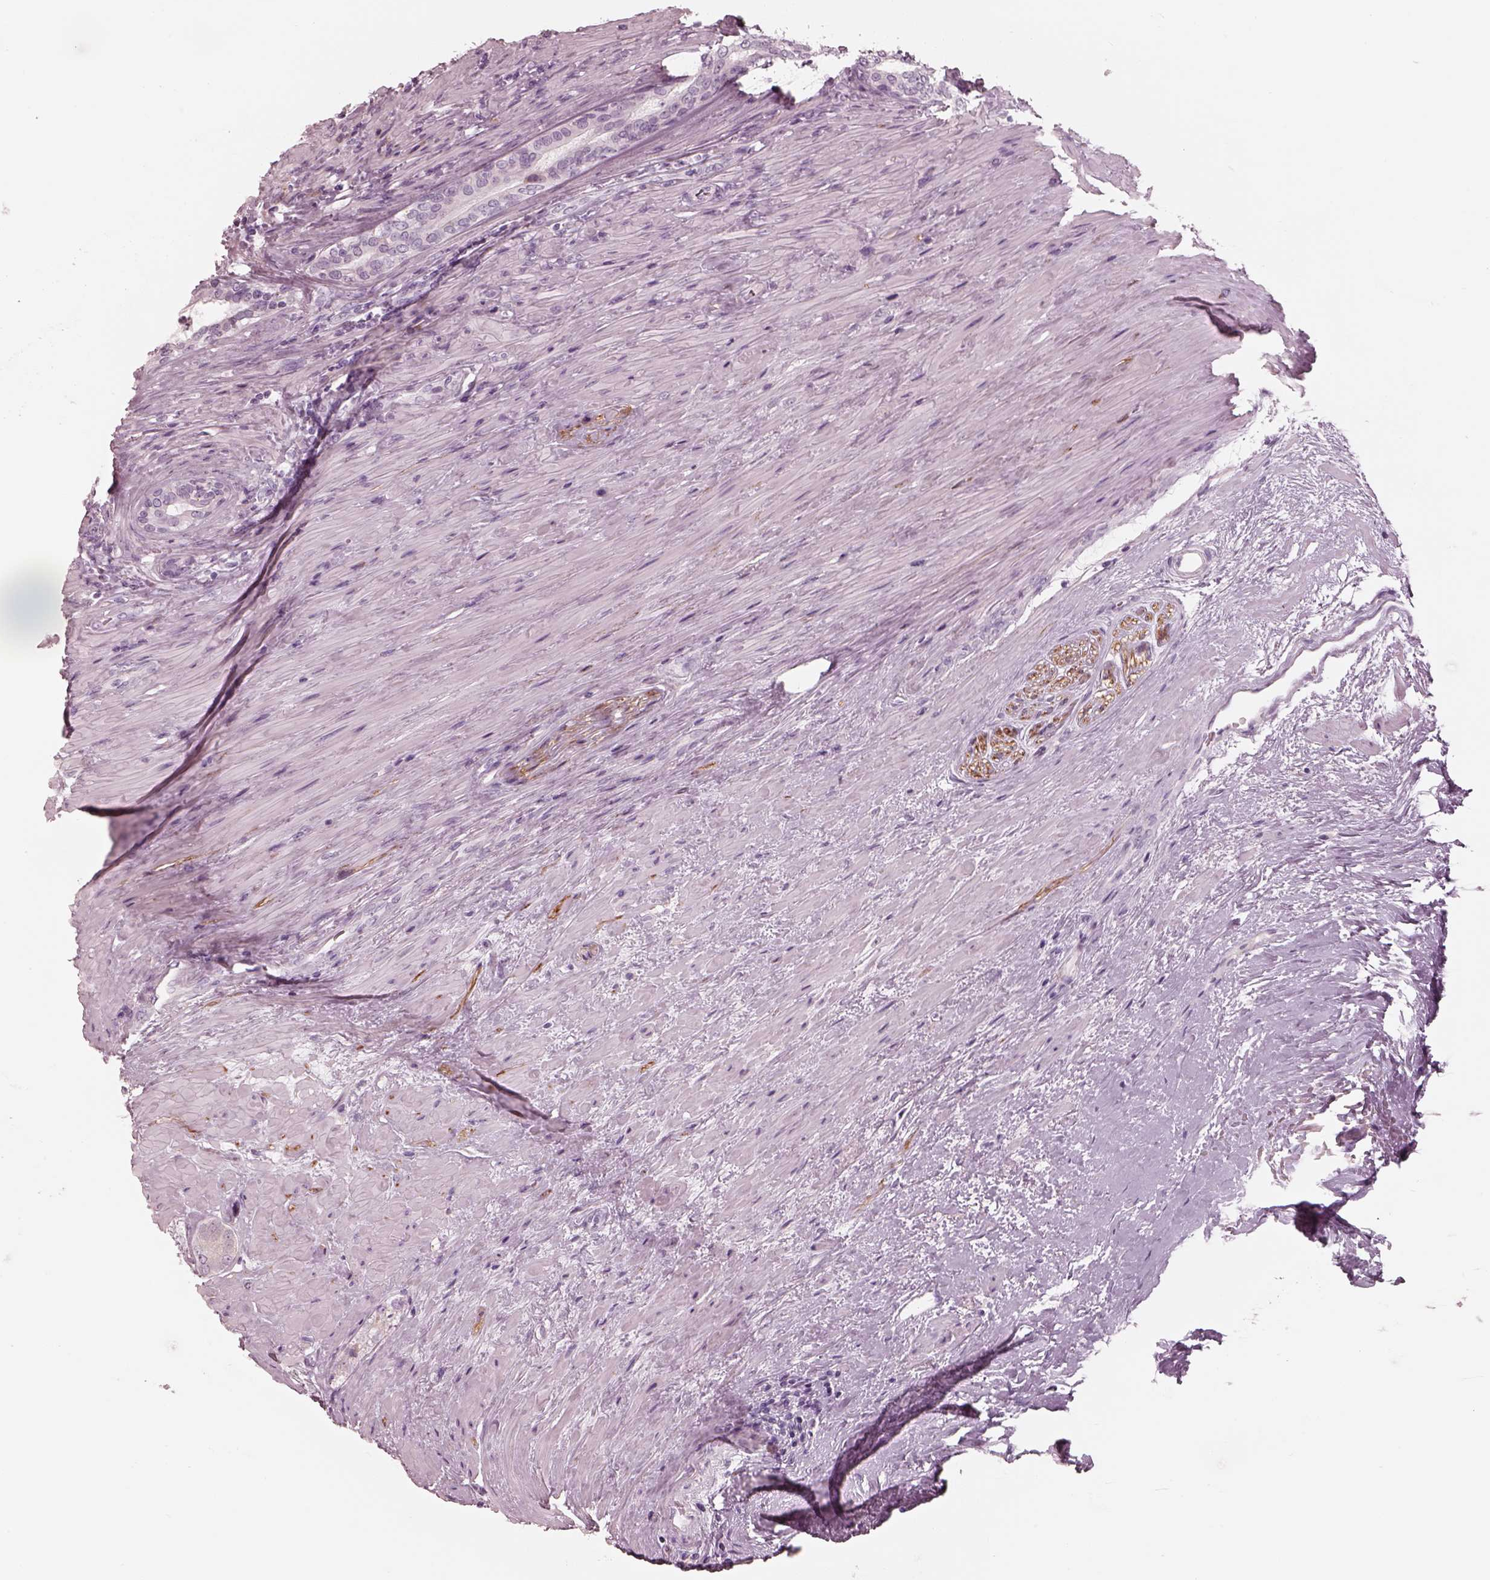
{"staining": {"intensity": "negative", "quantity": "none", "location": "none"}, "tissue": "prostate cancer", "cell_type": "Tumor cells", "image_type": "cancer", "snomed": [{"axis": "morphology", "description": "Adenocarcinoma, Low grade"}, {"axis": "topography", "description": "Prostate and seminal vesicle, NOS"}], "caption": "There is no significant expression in tumor cells of prostate cancer.", "gene": "CADM2", "patient": {"sex": "male", "age": 61}}